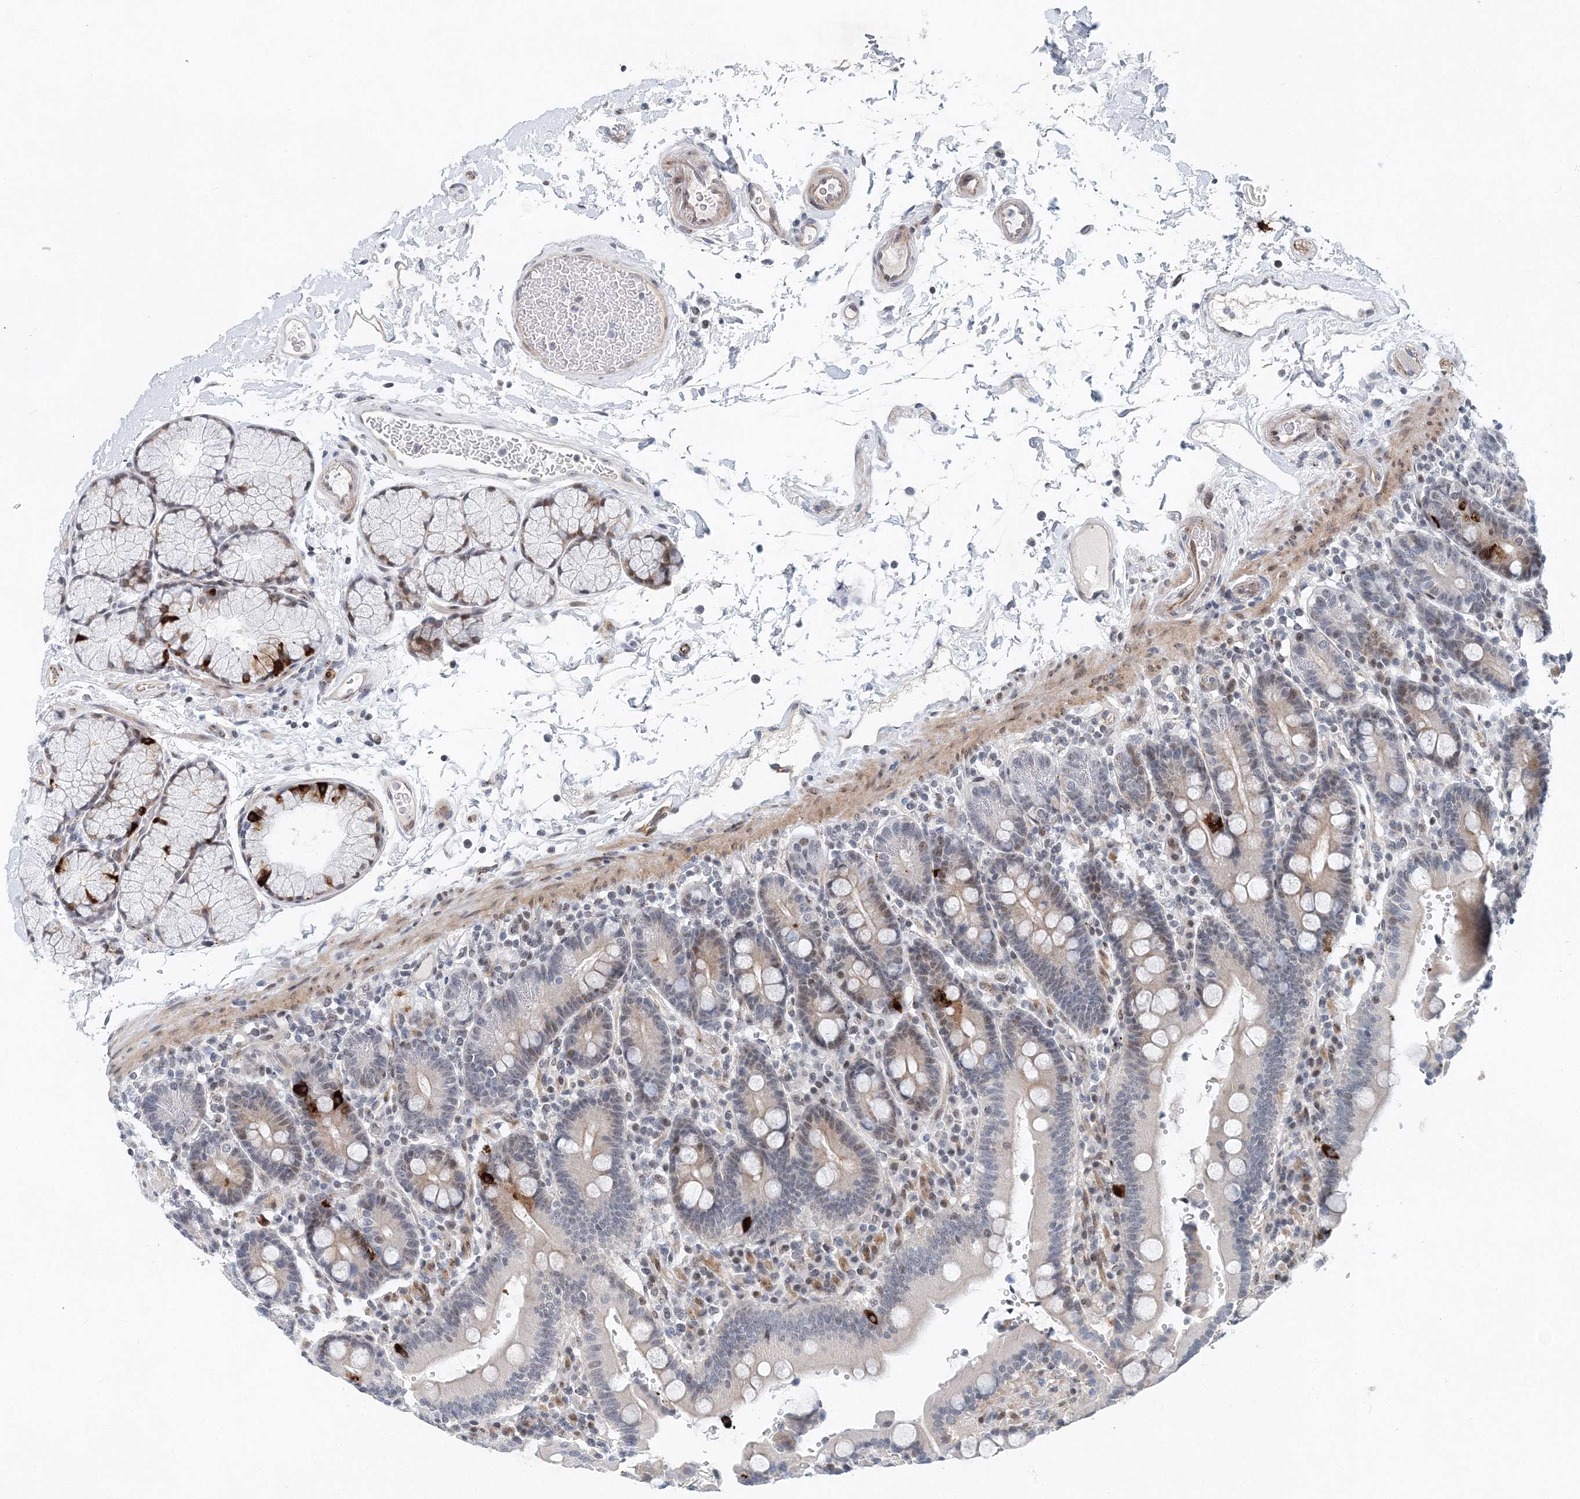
{"staining": {"intensity": "strong", "quantity": "<25%", "location": "cytoplasmic/membranous"}, "tissue": "duodenum", "cell_type": "Glandular cells", "image_type": "normal", "snomed": [{"axis": "morphology", "description": "Normal tissue, NOS"}, {"axis": "topography", "description": "Small intestine, NOS"}], "caption": "Duodenum stained with DAB (3,3'-diaminobenzidine) immunohistochemistry reveals medium levels of strong cytoplasmic/membranous expression in approximately <25% of glandular cells. The staining was performed using DAB (3,3'-diaminobenzidine) to visualize the protein expression in brown, while the nuclei were stained in blue with hematoxylin (Magnification: 20x).", "gene": "UIMC1", "patient": {"sex": "female", "age": 71}}